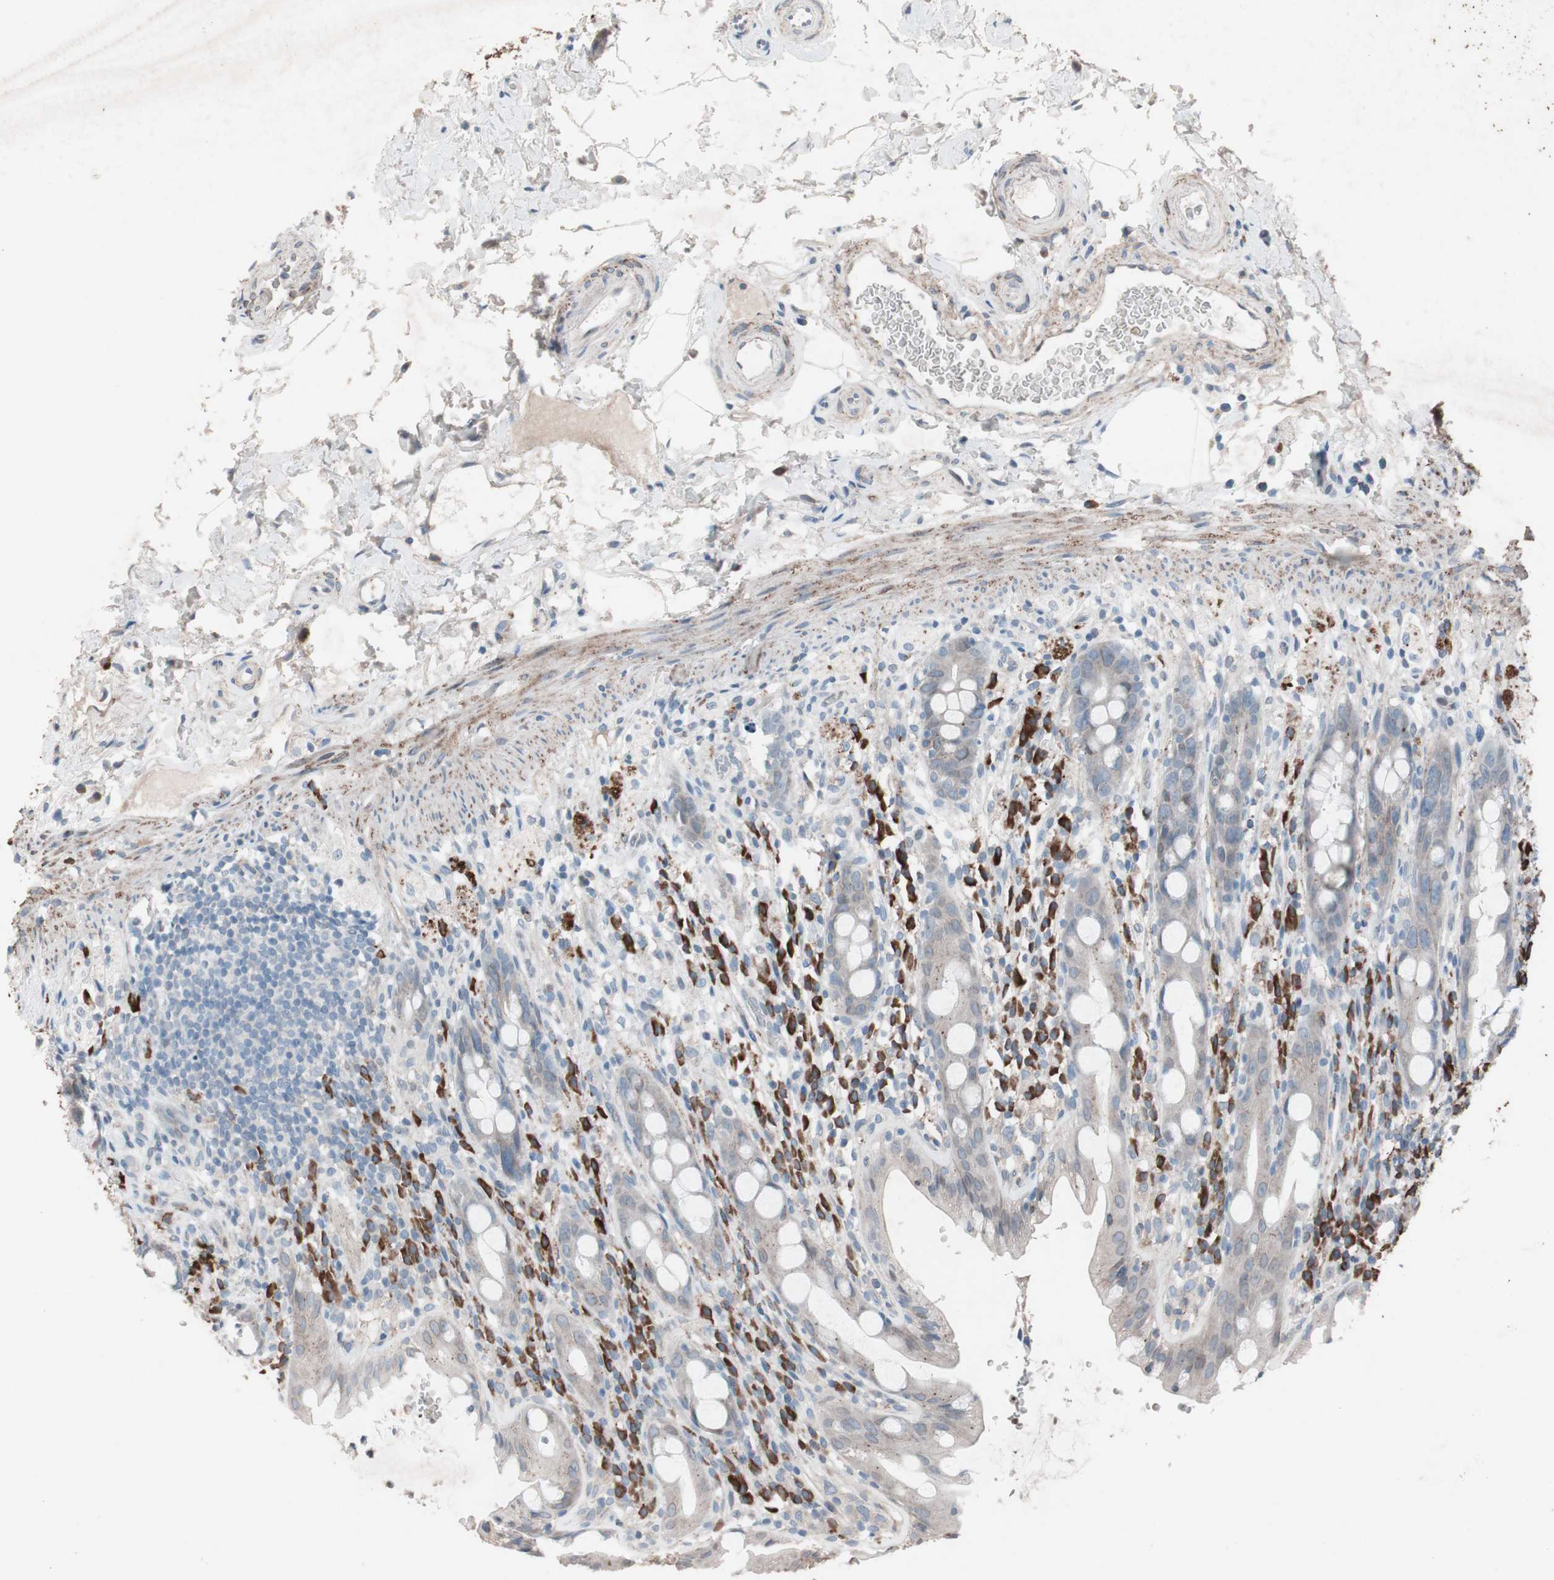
{"staining": {"intensity": "weak", "quantity": "<25%", "location": "cytoplasmic/membranous"}, "tissue": "rectum", "cell_type": "Glandular cells", "image_type": "normal", "snomed": [{"axis": "morphology", "description": "Normal tissue, NOS"}, {"axis": "topography", "description": "Rectum"}], "caption": "There is no significant positivity in glandular cells of rectum. (DAB immunohistochemistry (IHC) with hematoxylin counter stain).", "gene": "GRB7", "patient": {"sex": "male", "age": 44}}